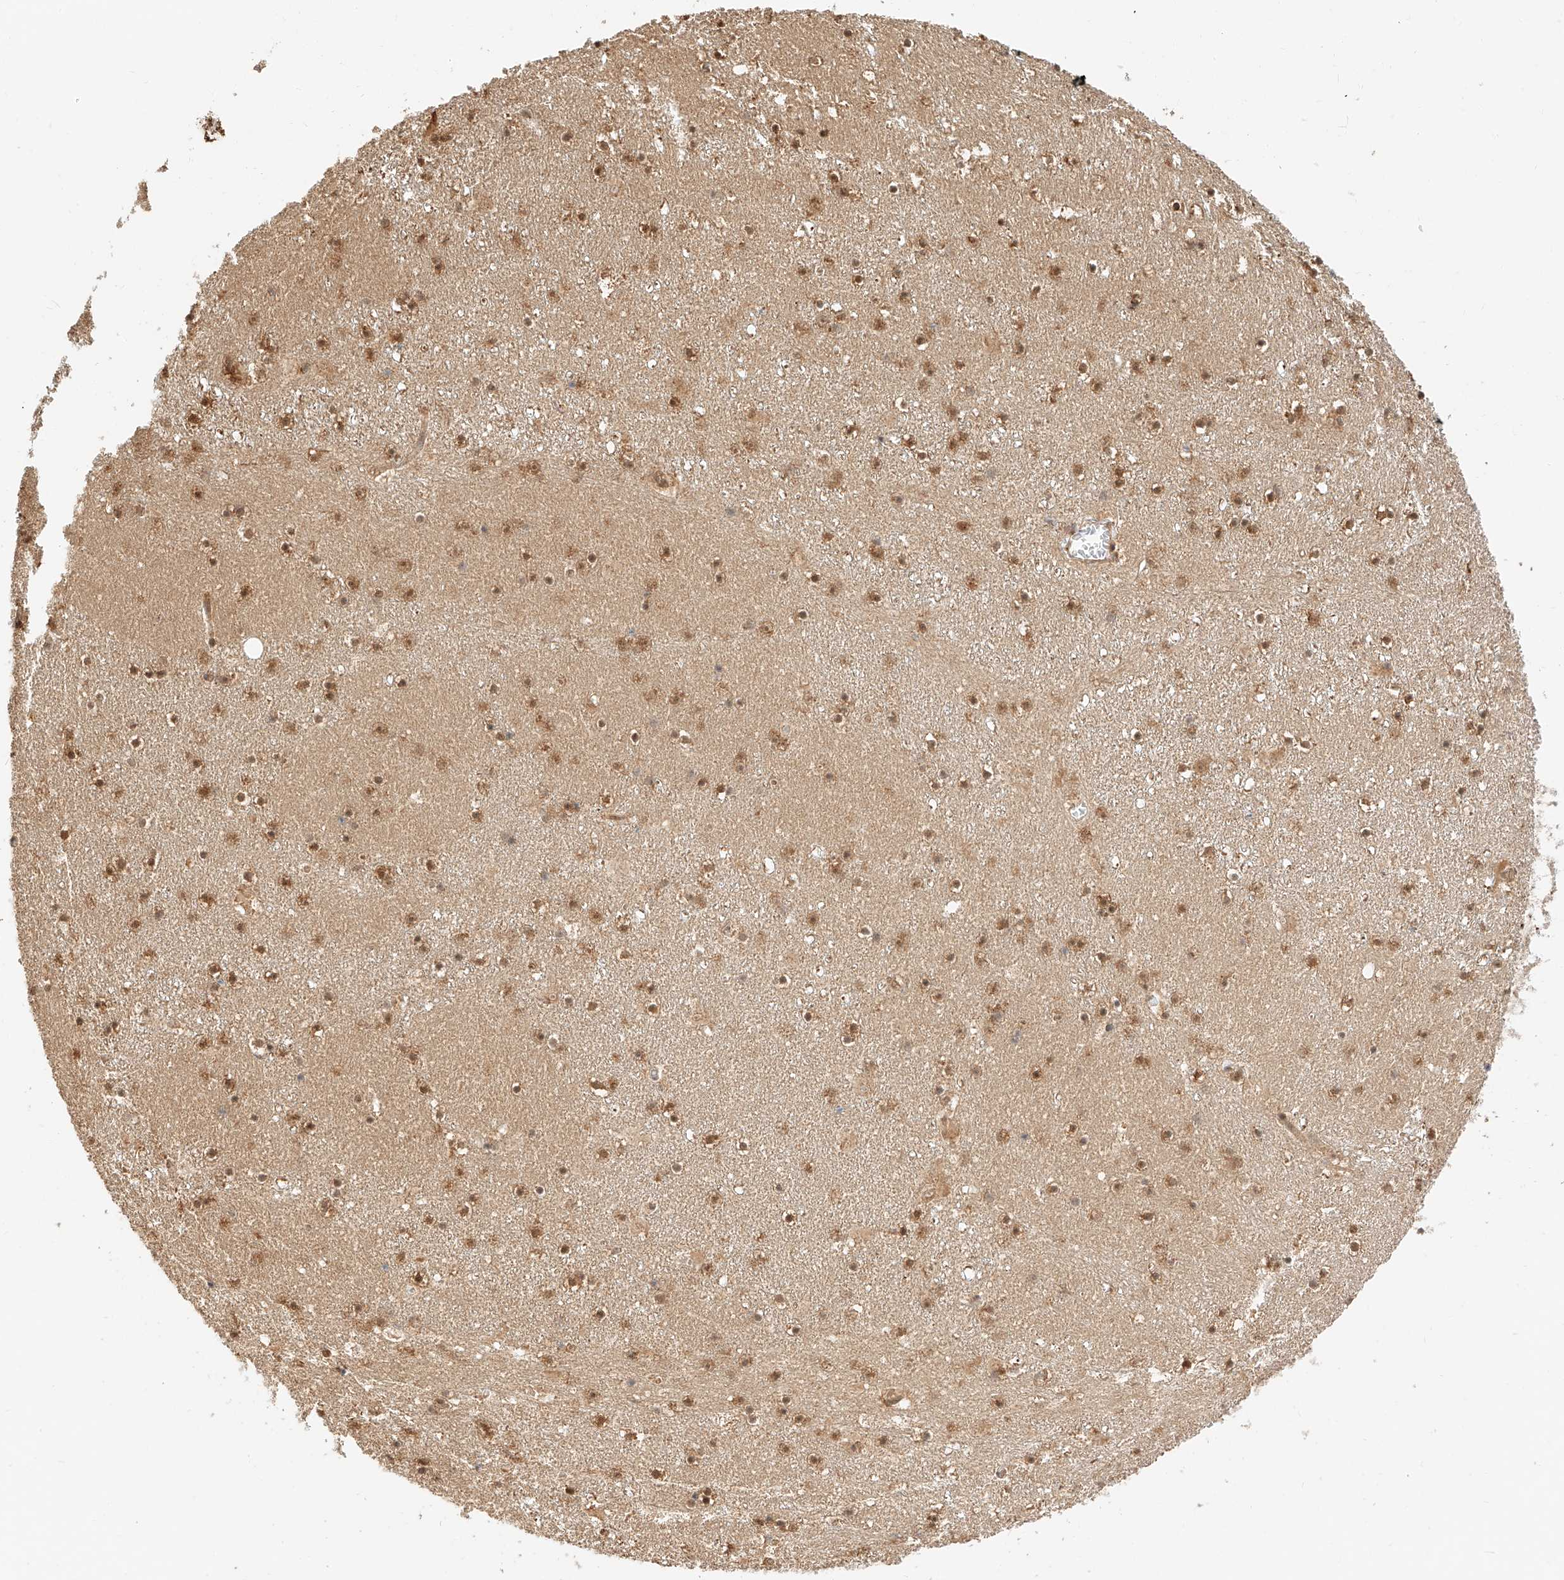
{"staining": {"intensity": "moderate", "quantity": ">75%", "location": "cytoplasmic/membranous,nuclear"}, "tissue": "caudate", "cell_type": "Glial cells", "image_type": "normal", "snomed": [{"axis": "morphology", "description": "Normal tissue, NOS"}, {"axis": "topography", "description": "Lateral ventricle wall"}], "caption": "An image of caudate stained for a protein reveals moderate cytoplasmic/membranous,nuclear brown staining in glial cells.", "gene": "EIF4H", "patient": {"sex": "male", "age": 45}}